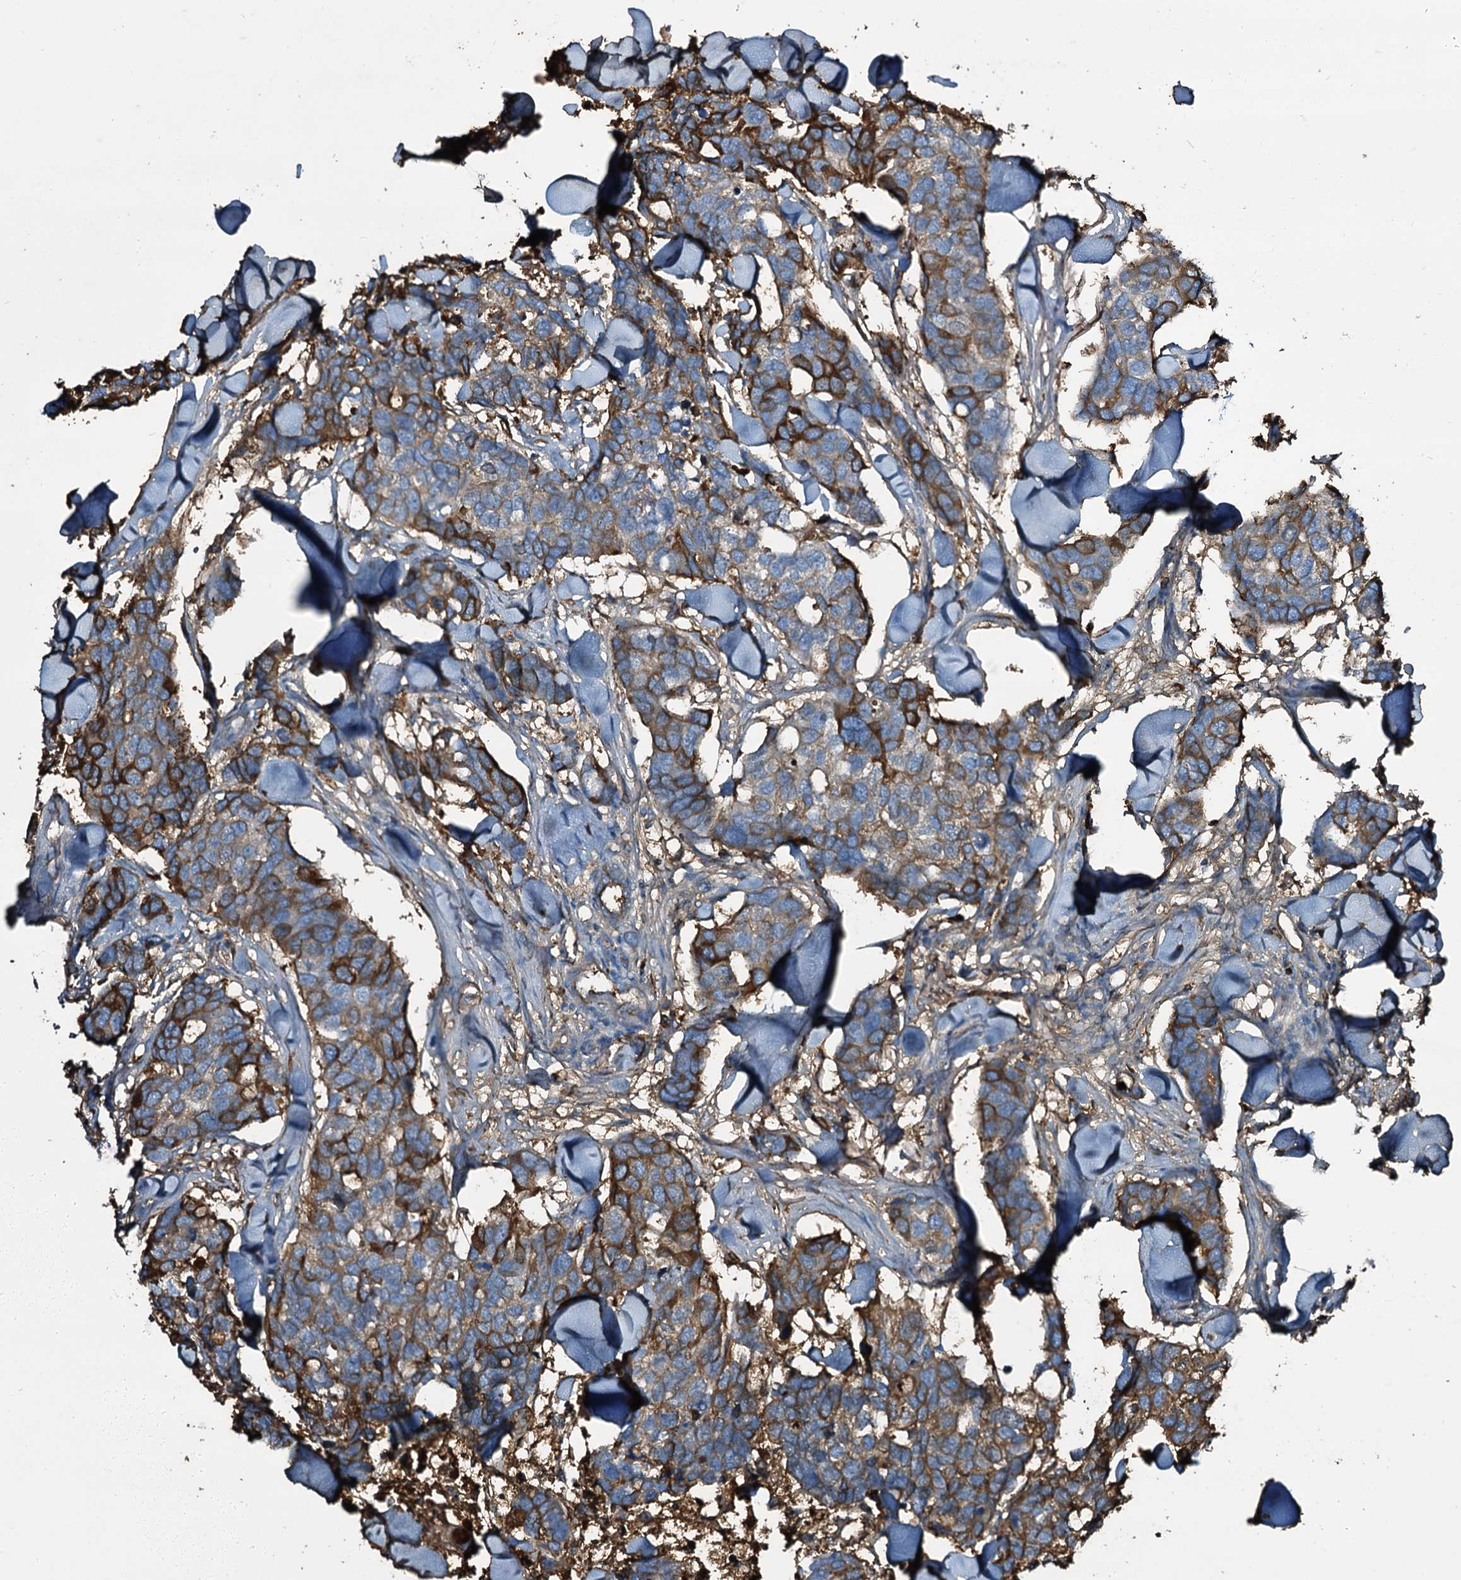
{"staining": {"intensity": "strong", "quantity": "25%-75%", "location": "cytoplasmic/membranous"}, "tissue": "breast cancer", "cell_type": "Tumor cells", "image_type": "cancer", "snomed": [{"axis": "morphology", "description": "Duct carcinoma"}, {"axis": "topography", "description": "Breast"}], "caption": "About 25%-75% of tumor cells in breast cancer exhibit strong cytoplasmic/membranous protein expression as visualized by brown immunohistochemical staining.", "gene": "EDN1", "patient": {"sex": "female", "age": 83}}